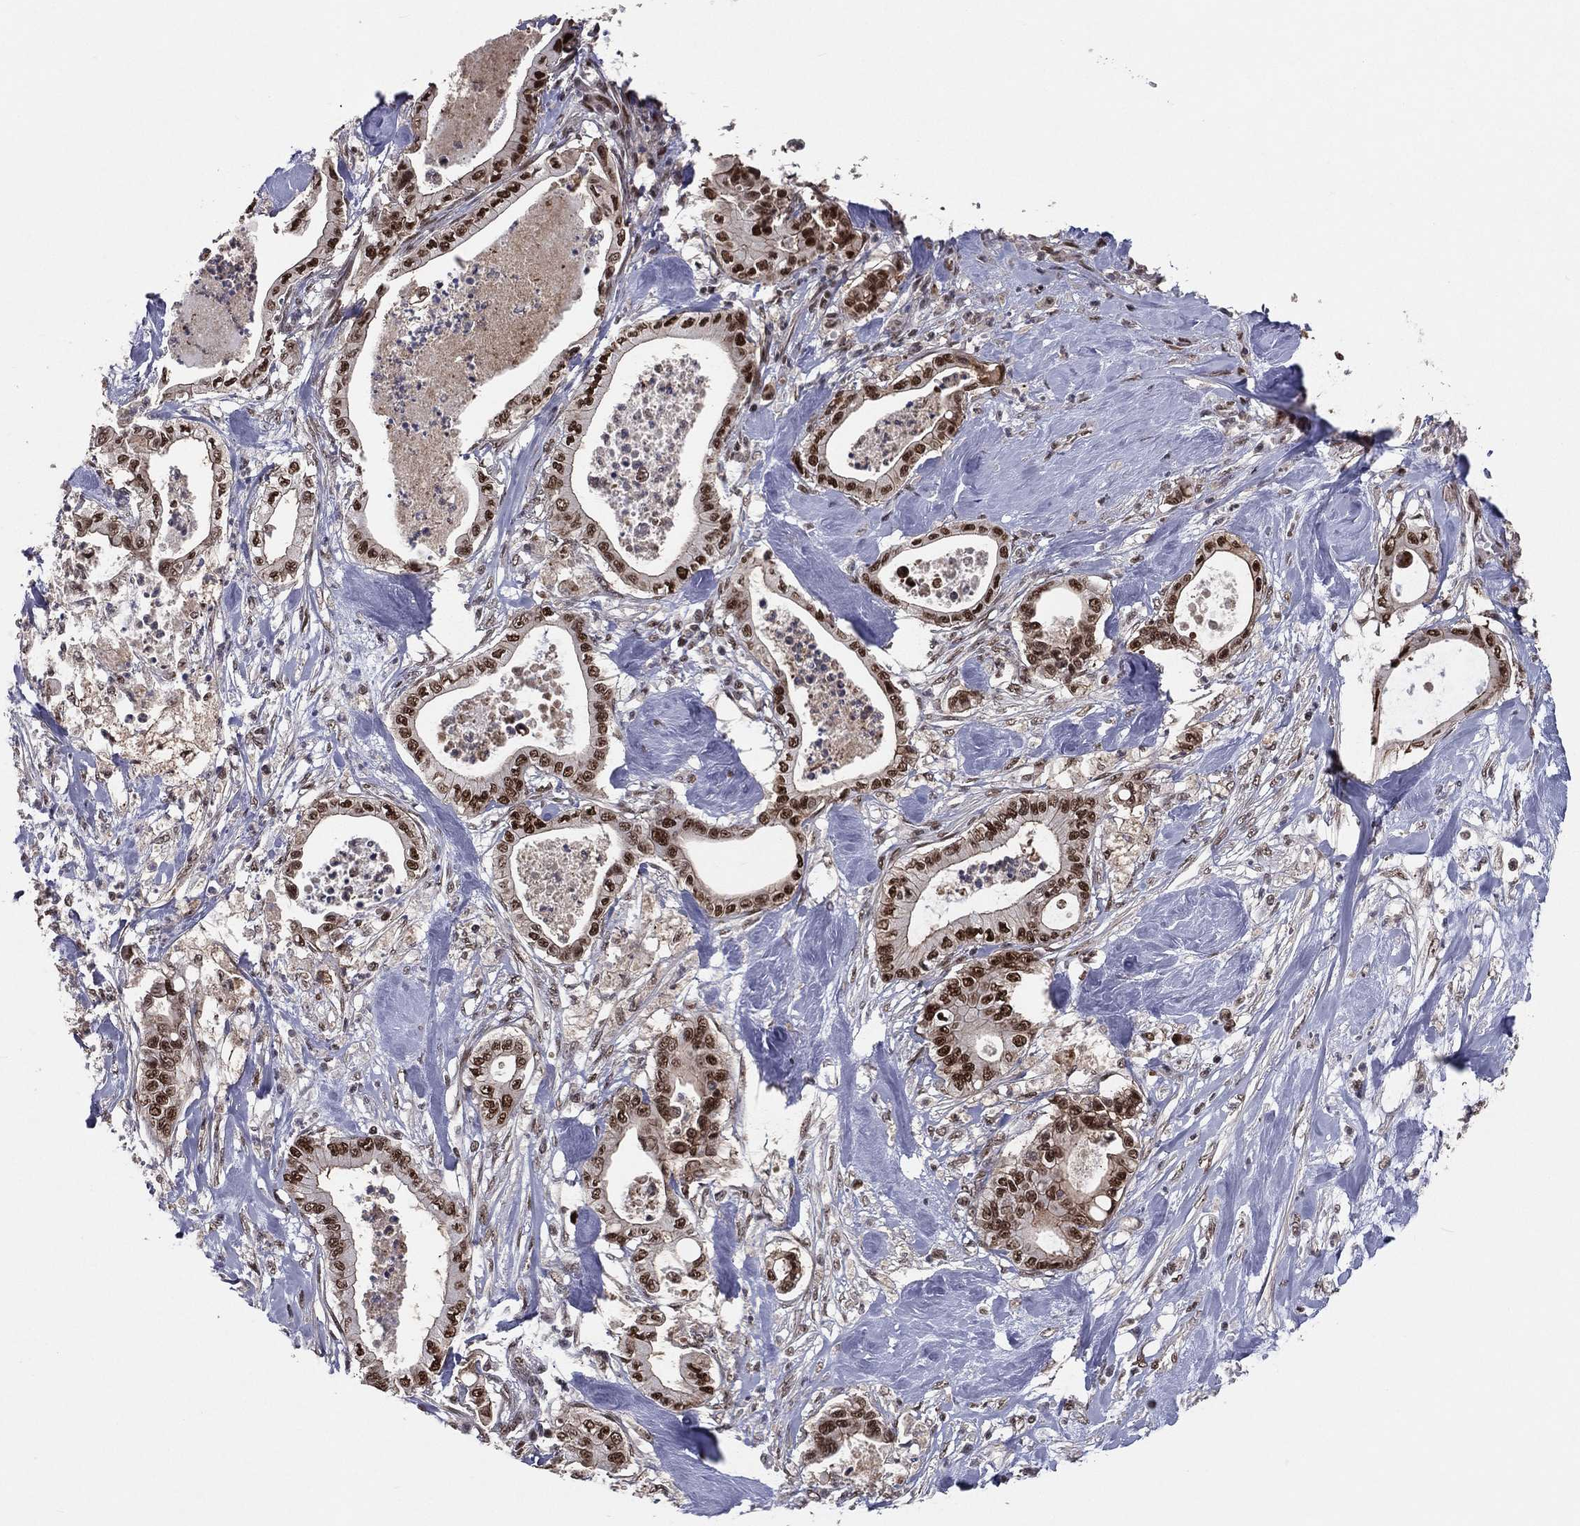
{"staining": {"intensity": "strong", "quantity": "25%-75%", "location": "nuclear"}, "tissue": "pancreatic cancer", "cell_type": "Tumor cells", "image_type": "cancer", "snomed": [{"axis": "morphology", "description": "Adenocarcinoma, NOS"}, {"axis": "topography", "description": "Pancreas"}], "caption": "Protein expression analysis of pancreatic cancer exhibits strong nuclear positivity in approximately 25%-75% of tumor cells. (Stains: DAB in brown, nuclei in blue, Microscopy: brightfield microscopy at high magnification).", "gene": "GPALPP1", "patient": {"sex": "male", "age": 71}}